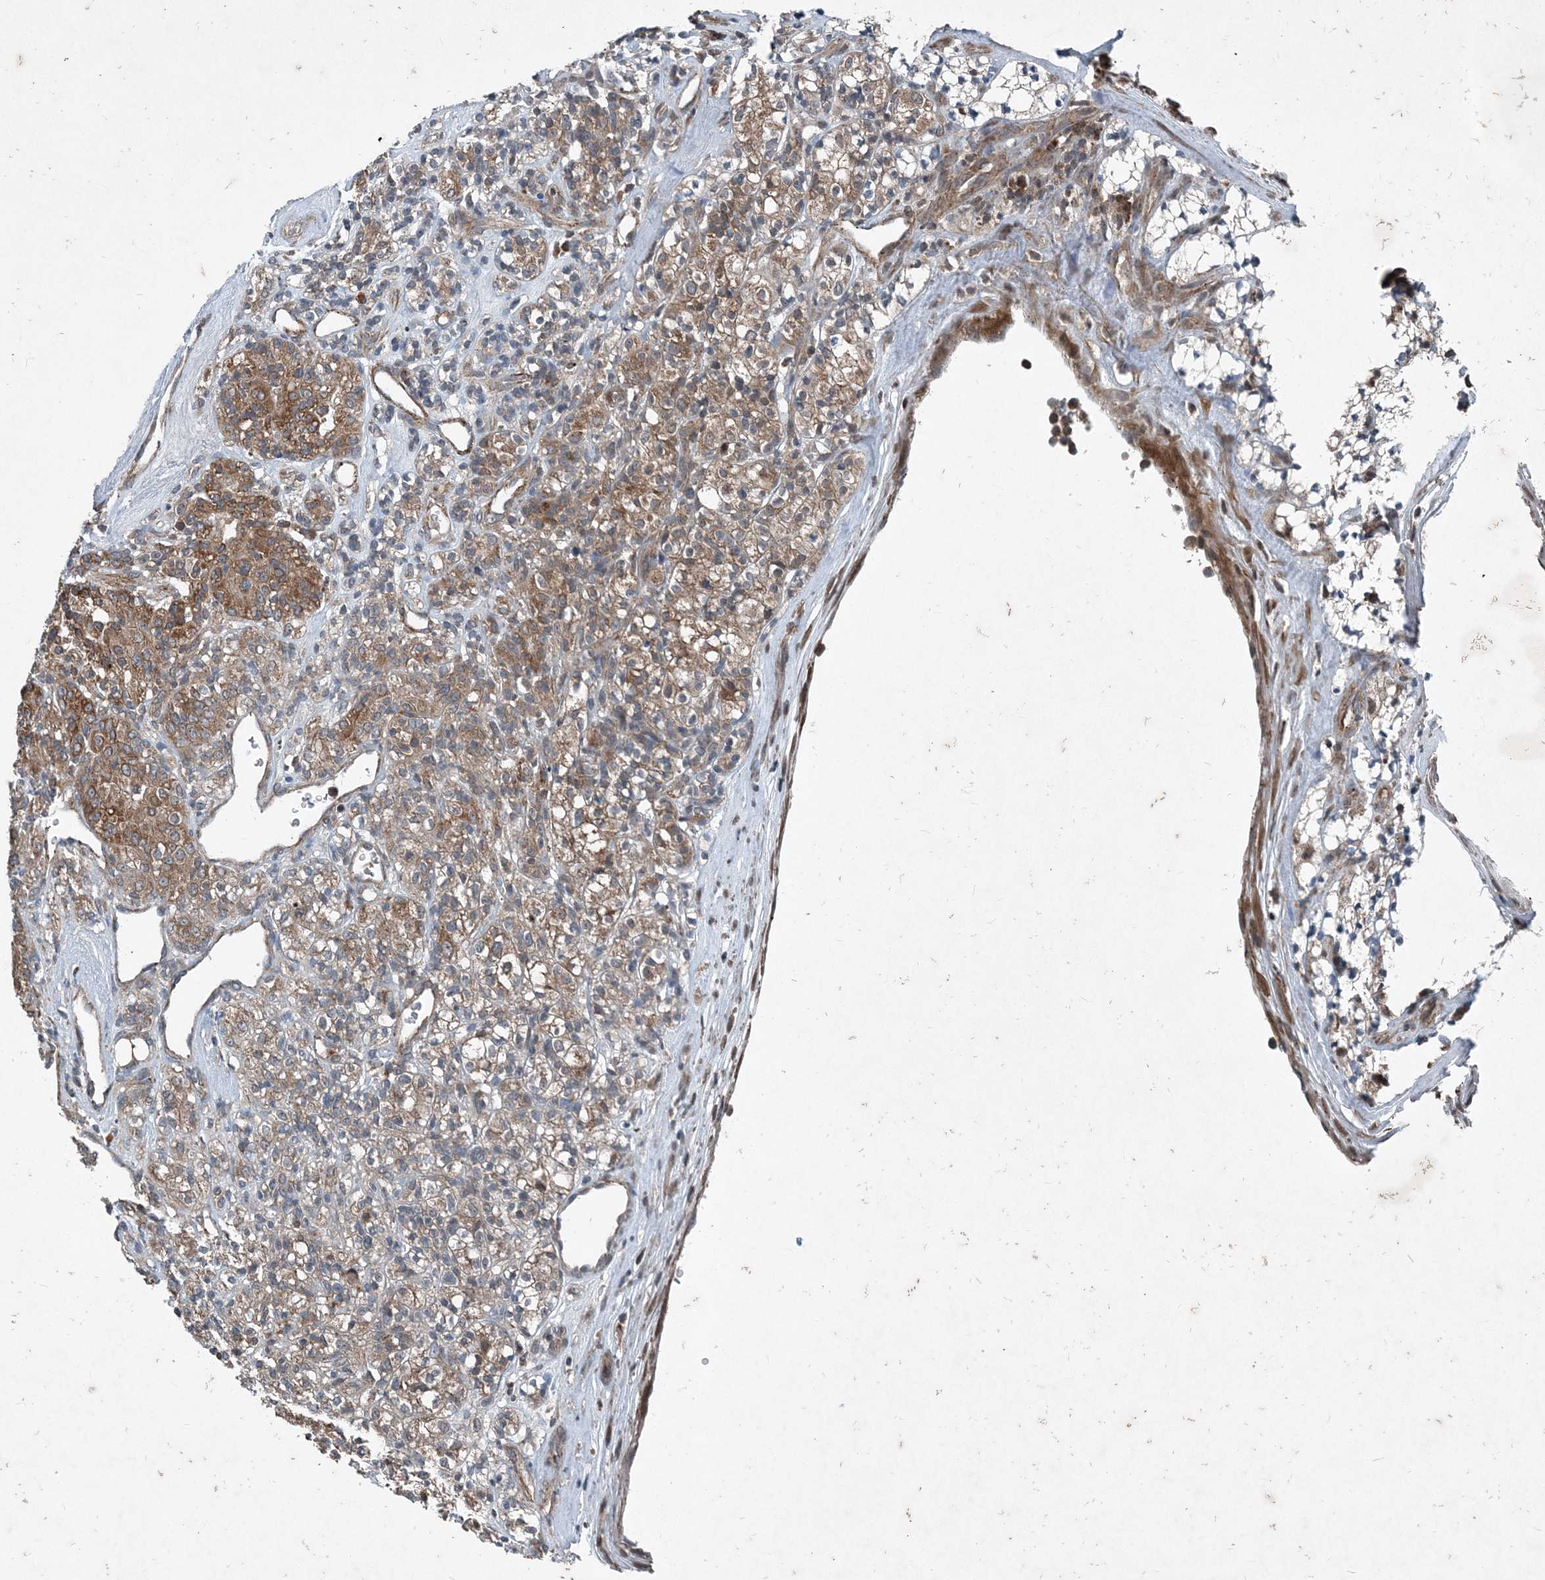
{"staining": {"intensity": "moderate", "quantity": "25%-75%", "location": "cytoplasmic/membranous"}, "tissue": "renal cancer", "cell_type": "Tumor cells", "image_type": "cancer", "snomed": [{"axis": "morphology", "description": "Adenocarcinoma, NOS"}, {"axis": "topography", "description": "Kidney"}], "caption": "Renal cancer (adenocarcinoma) stained with a brown dye demonstrates moderate cytoplasmic/membranous positive expression in approximately 25%-75% of tumor cells.", "gene": "NDUFA2", "patient": {"sex": "male", "age": 77}}